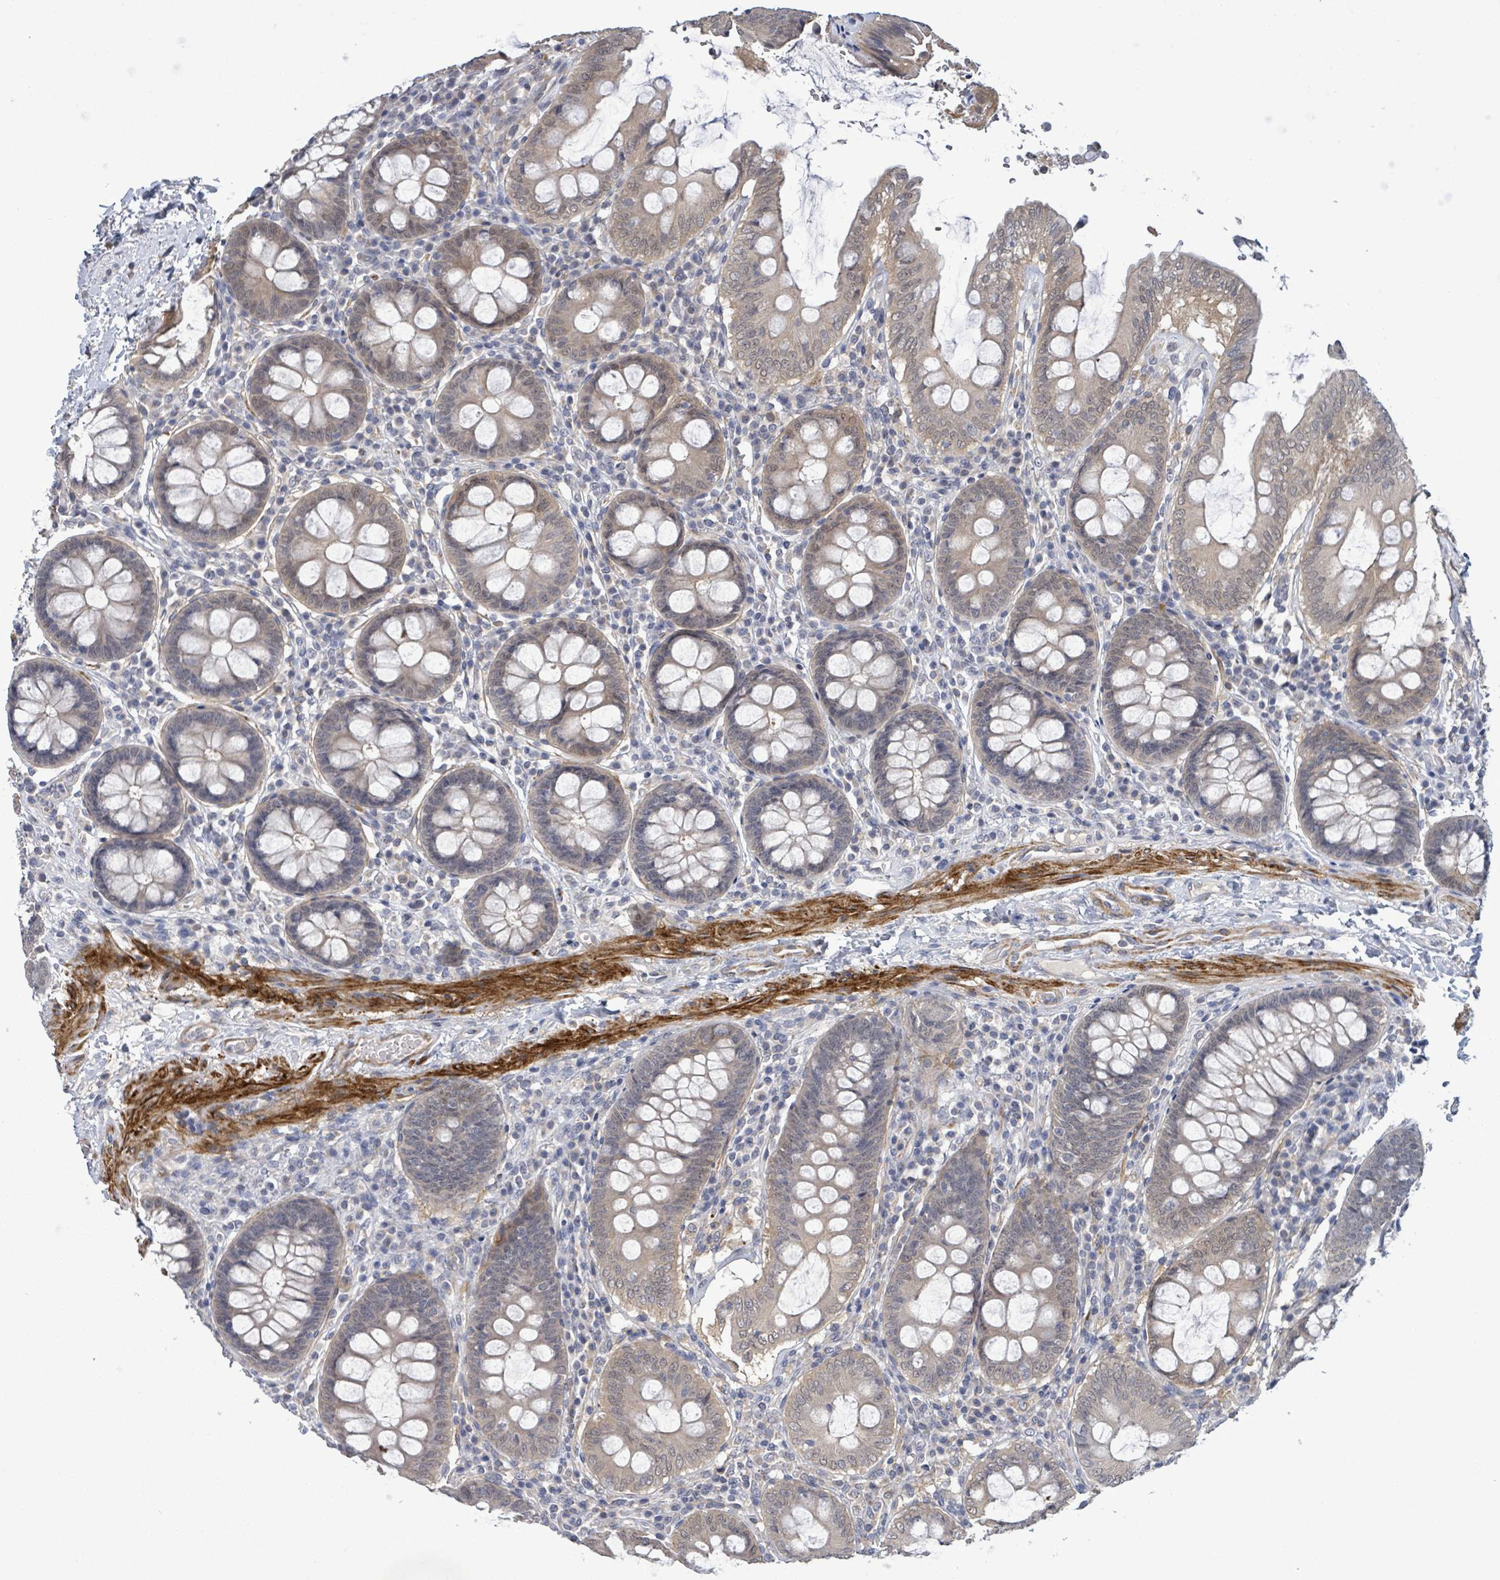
{"staining": {"intensity": "weak", "quantity": "<25%", "location": "cytoplasmic/membranous"}, "tissue": "colon", "cell_type": "Endothelial cells", "image_type": "normal", "snomed": [{"axis": "morphology", "description": "Normal tissue, NOS"}, {"axis": "topography", "description": "Colon"}], "caption": "IHC of benign human colon displays no positivity in endothelial cells. (DAB (3,3'-diaminobenzidine) IHC with hematoxylin counter stain).", "gene": "AMMECR1", "patient": {"sex": "male", "age": 84}}